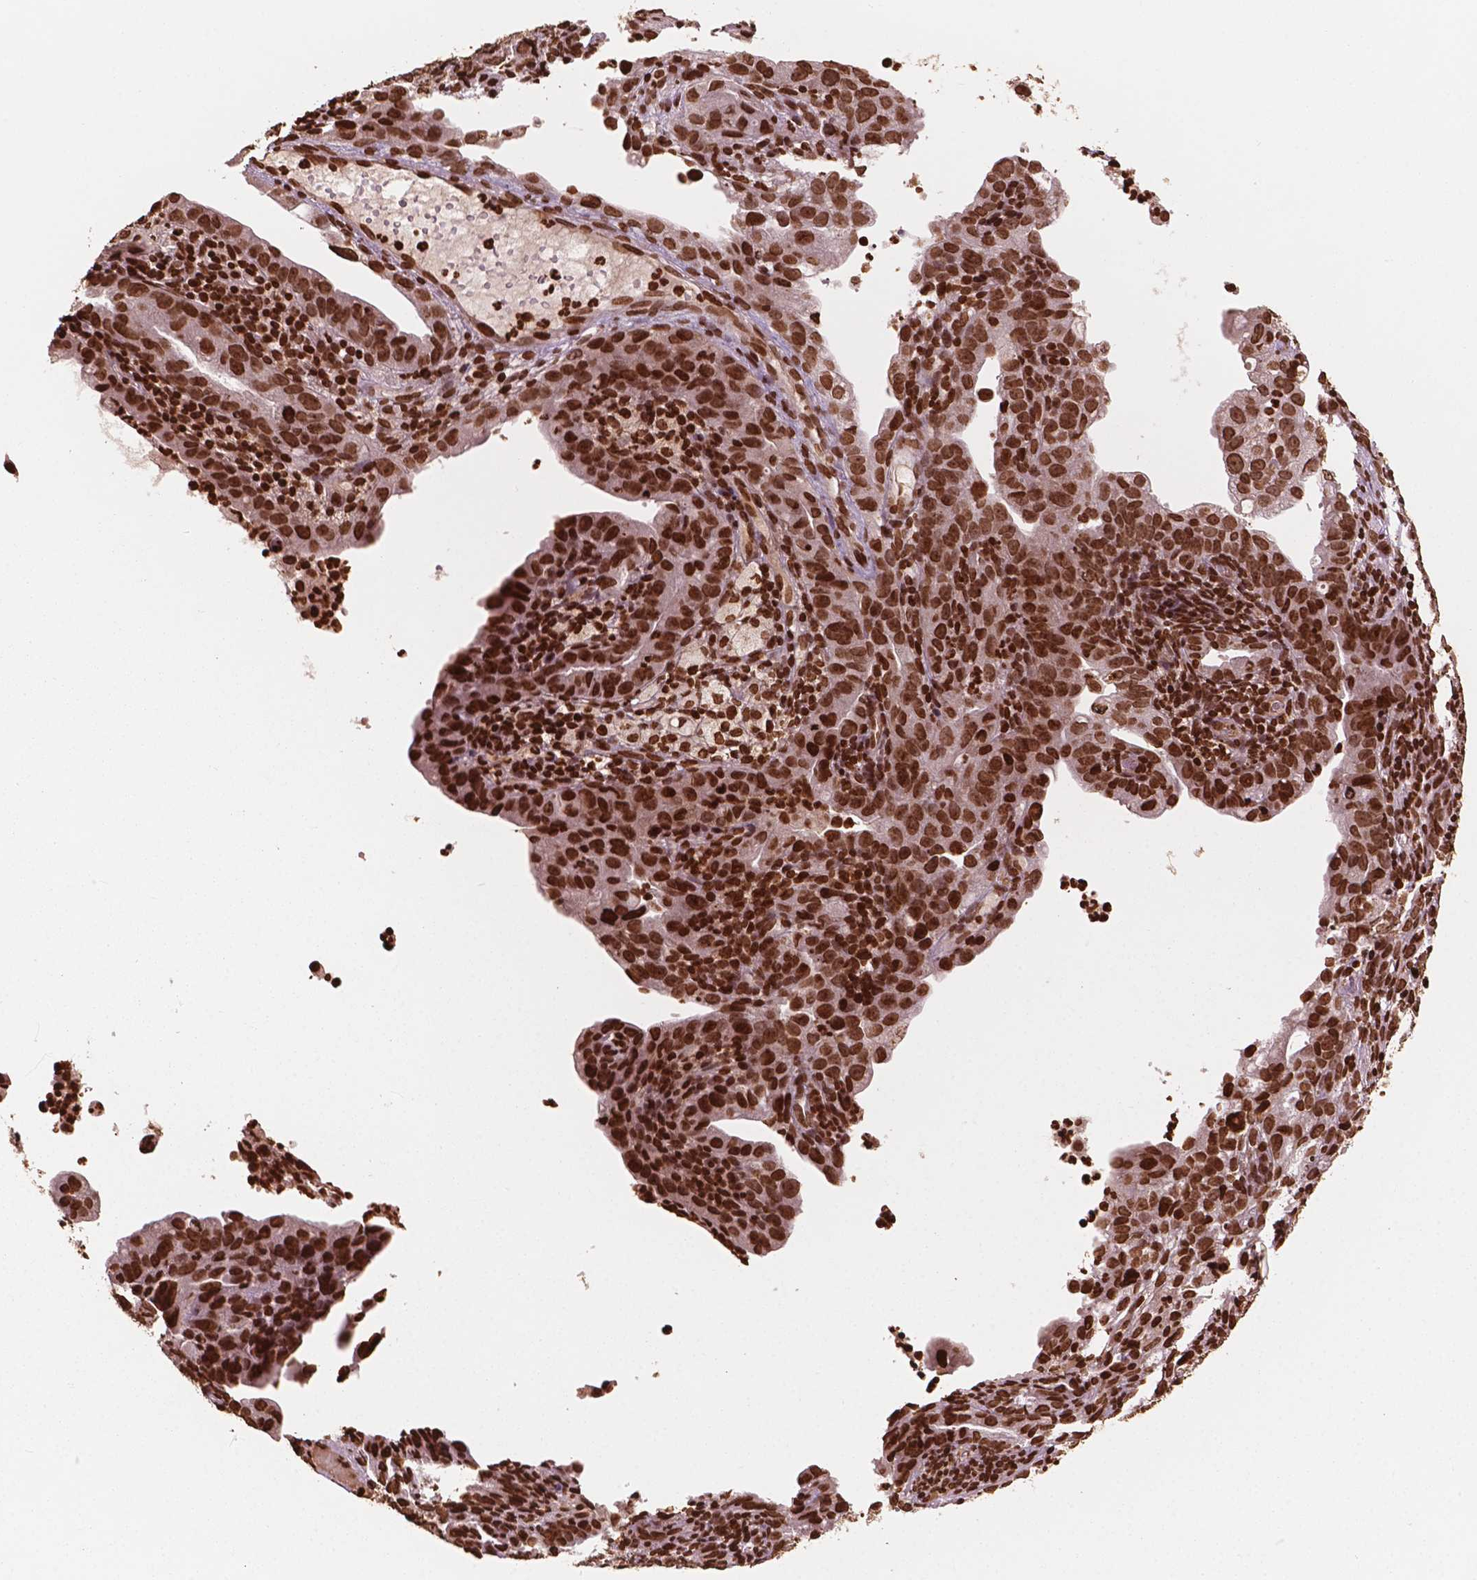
{"staining": {"intensity": "strong", "quantity": ">75%", "location": "nuclear"}, "tissue": "endometrial cancer", "cell_type": "Tumor cells", "image_type": "cancer", "snomed": [{"axis": "morphology", "description": "Adenocarcinoma, NOS"}, {"axis": "topography", "description": "Endometrium"}], "caption": "Strong nuclear protein expression is appreciated in approximately >75% of tumor cells in endometrial cancer.", "gene": "H3C7", "patient": {"sex": "female", "age": 57}}